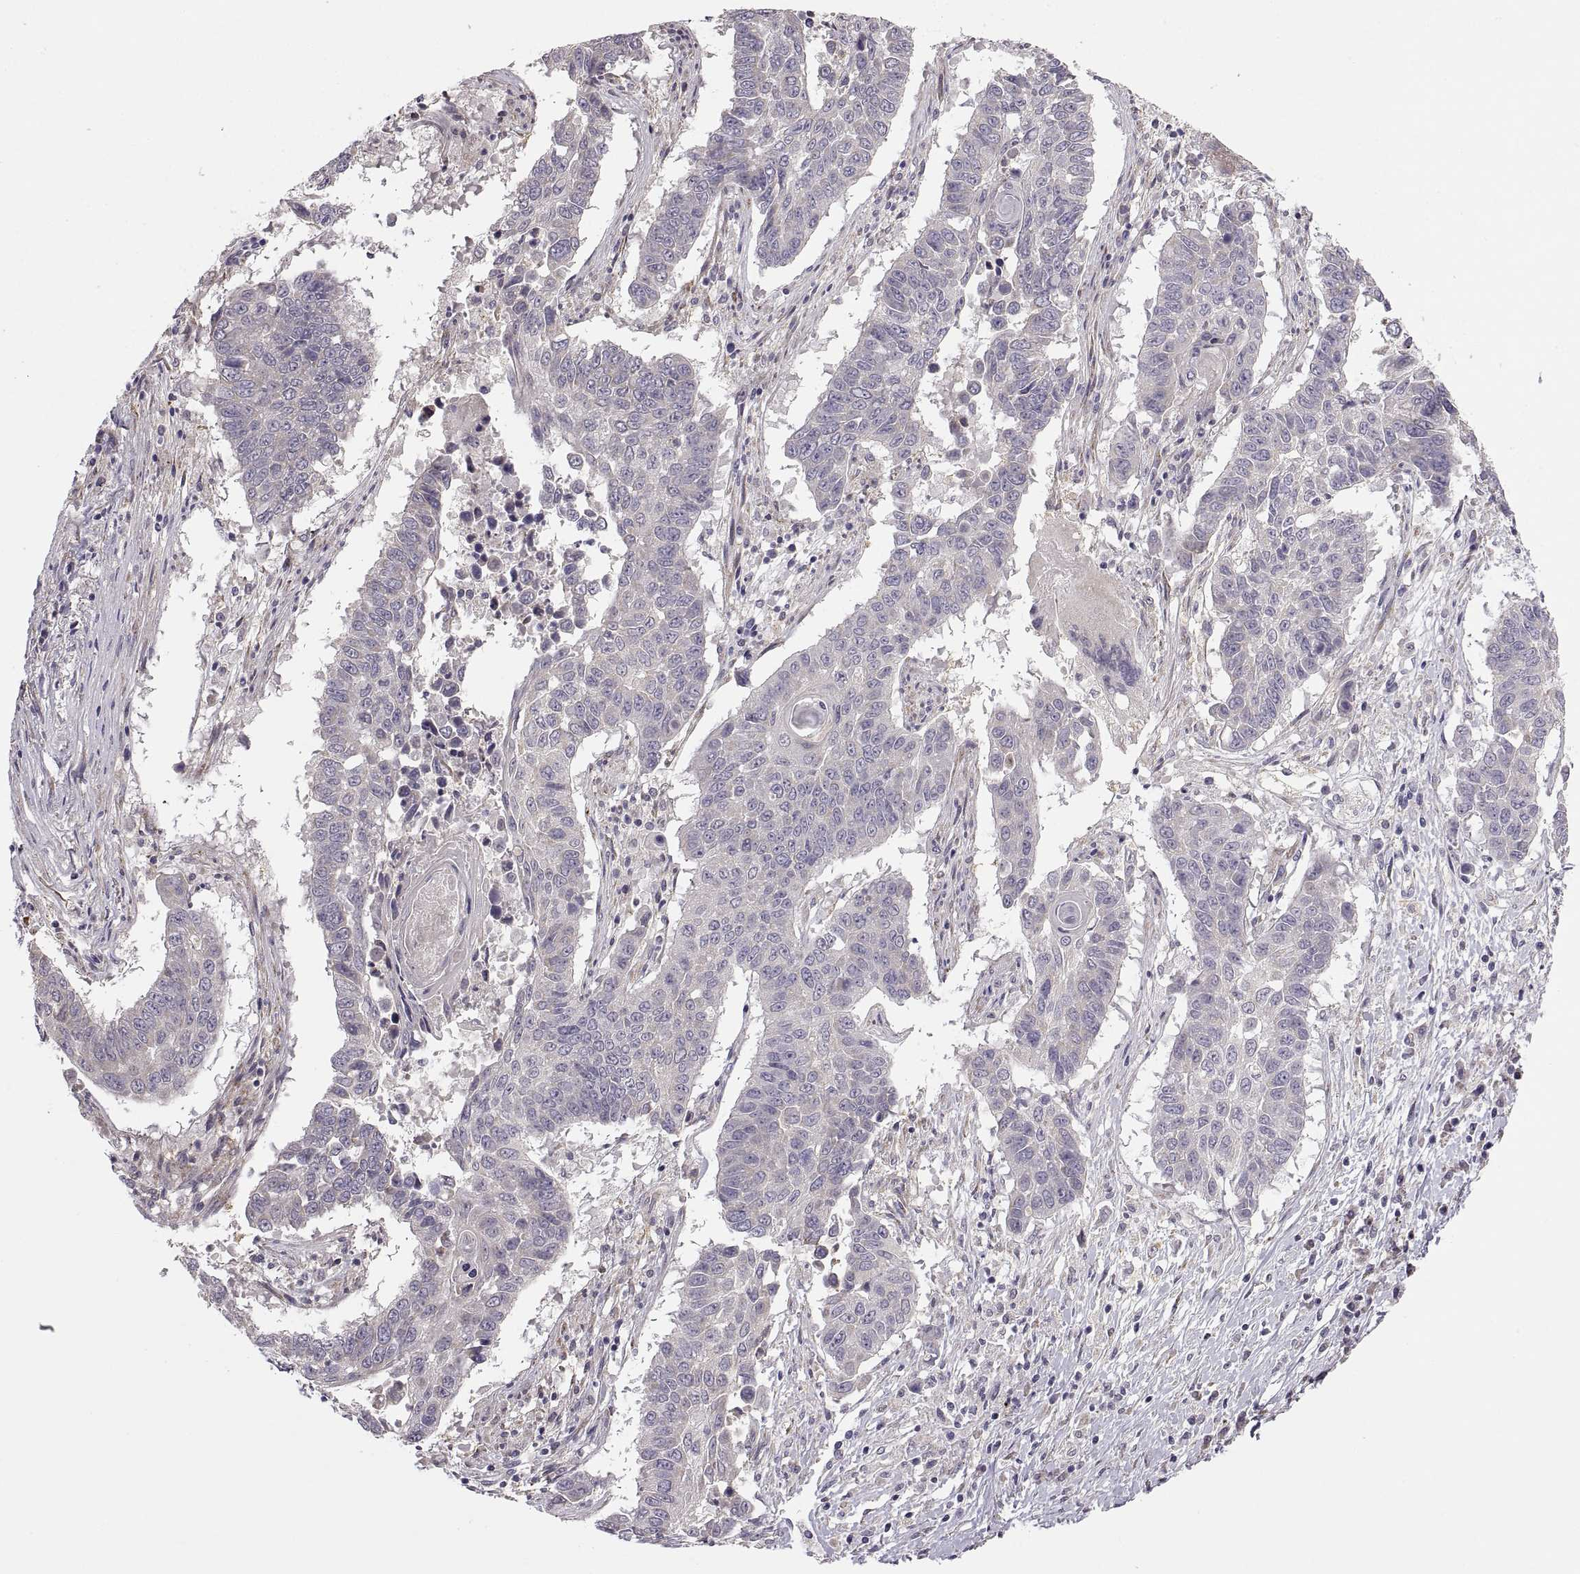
{"staining": {"intensity": "negative", "quantity": "none", "location": "none"}, "tissue": "lung cancer", "cell_type": "Tumor cells", "image_type": "cancer", "snomed": [{"axis": "morphology", "description": "Squamous cell carcinoma, NOS"}, {"axis": "topography", "description": "Lung"}], "caption": "DAB immunohistochemical staining of human squamous cell carcinoma (lung) reveals no significant positivity in tumor cells.", "gene": "ACSBG2", "patient": {"sex": "male", "age": 73}}